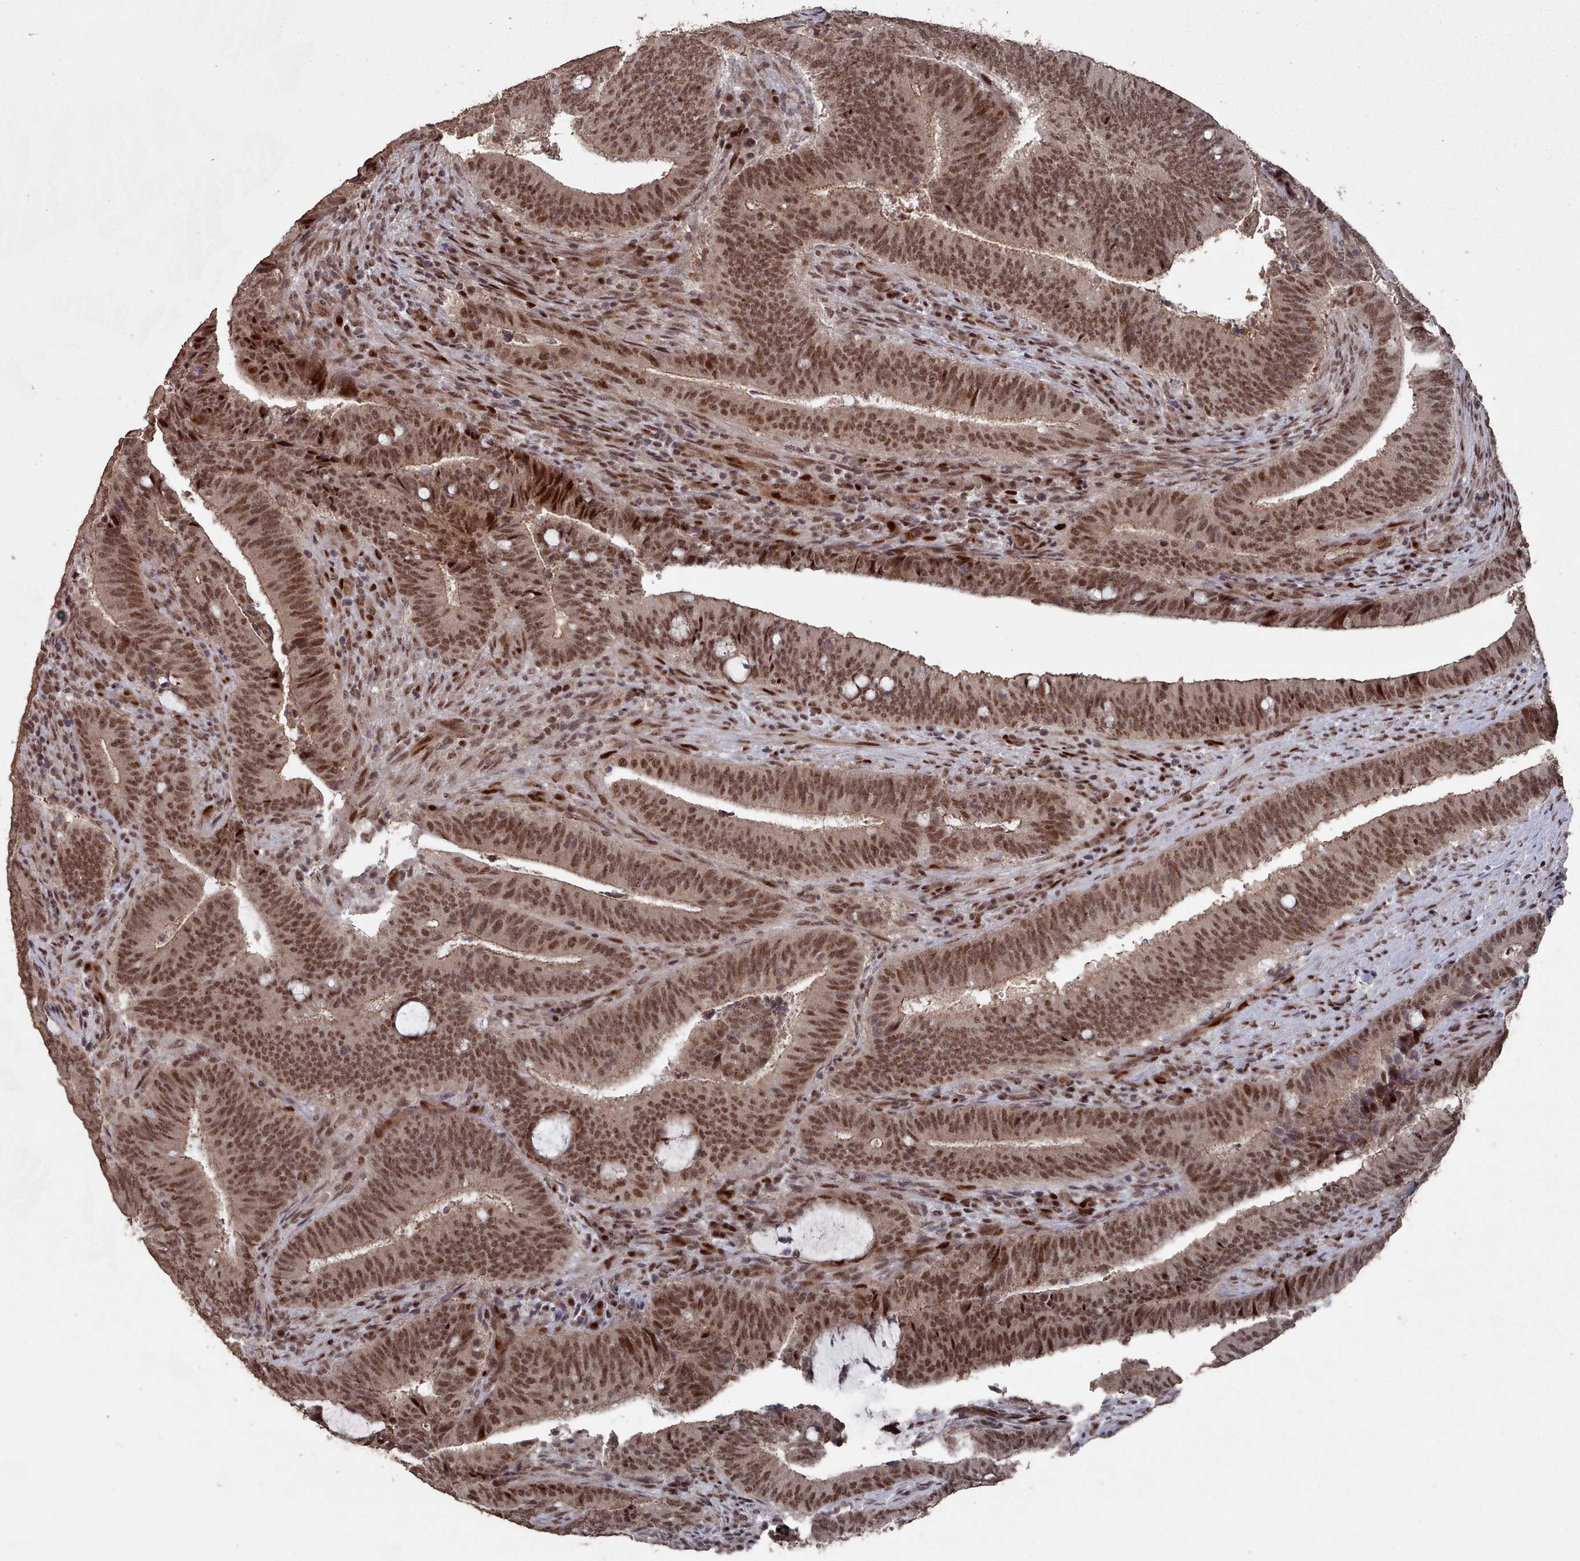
{"staining": {"intensity": "strong", "quantity": ">75%", "location": "nuclear"}, "tissue": "colorectal cancer", "cell_type": "Tumor cells", "image_type": "cancer", "snomed": [{"axis": "morphology", "description": "Adenocarcinoma, NOS"}, {"axis": "topography", "description": "Colon"}], "caption": "Colorectal cancer stained with a protein marker exhibits strong staining in tumor cells.", "gene": "PNRC2", "patient": {"sex": "female", "age": 43}}